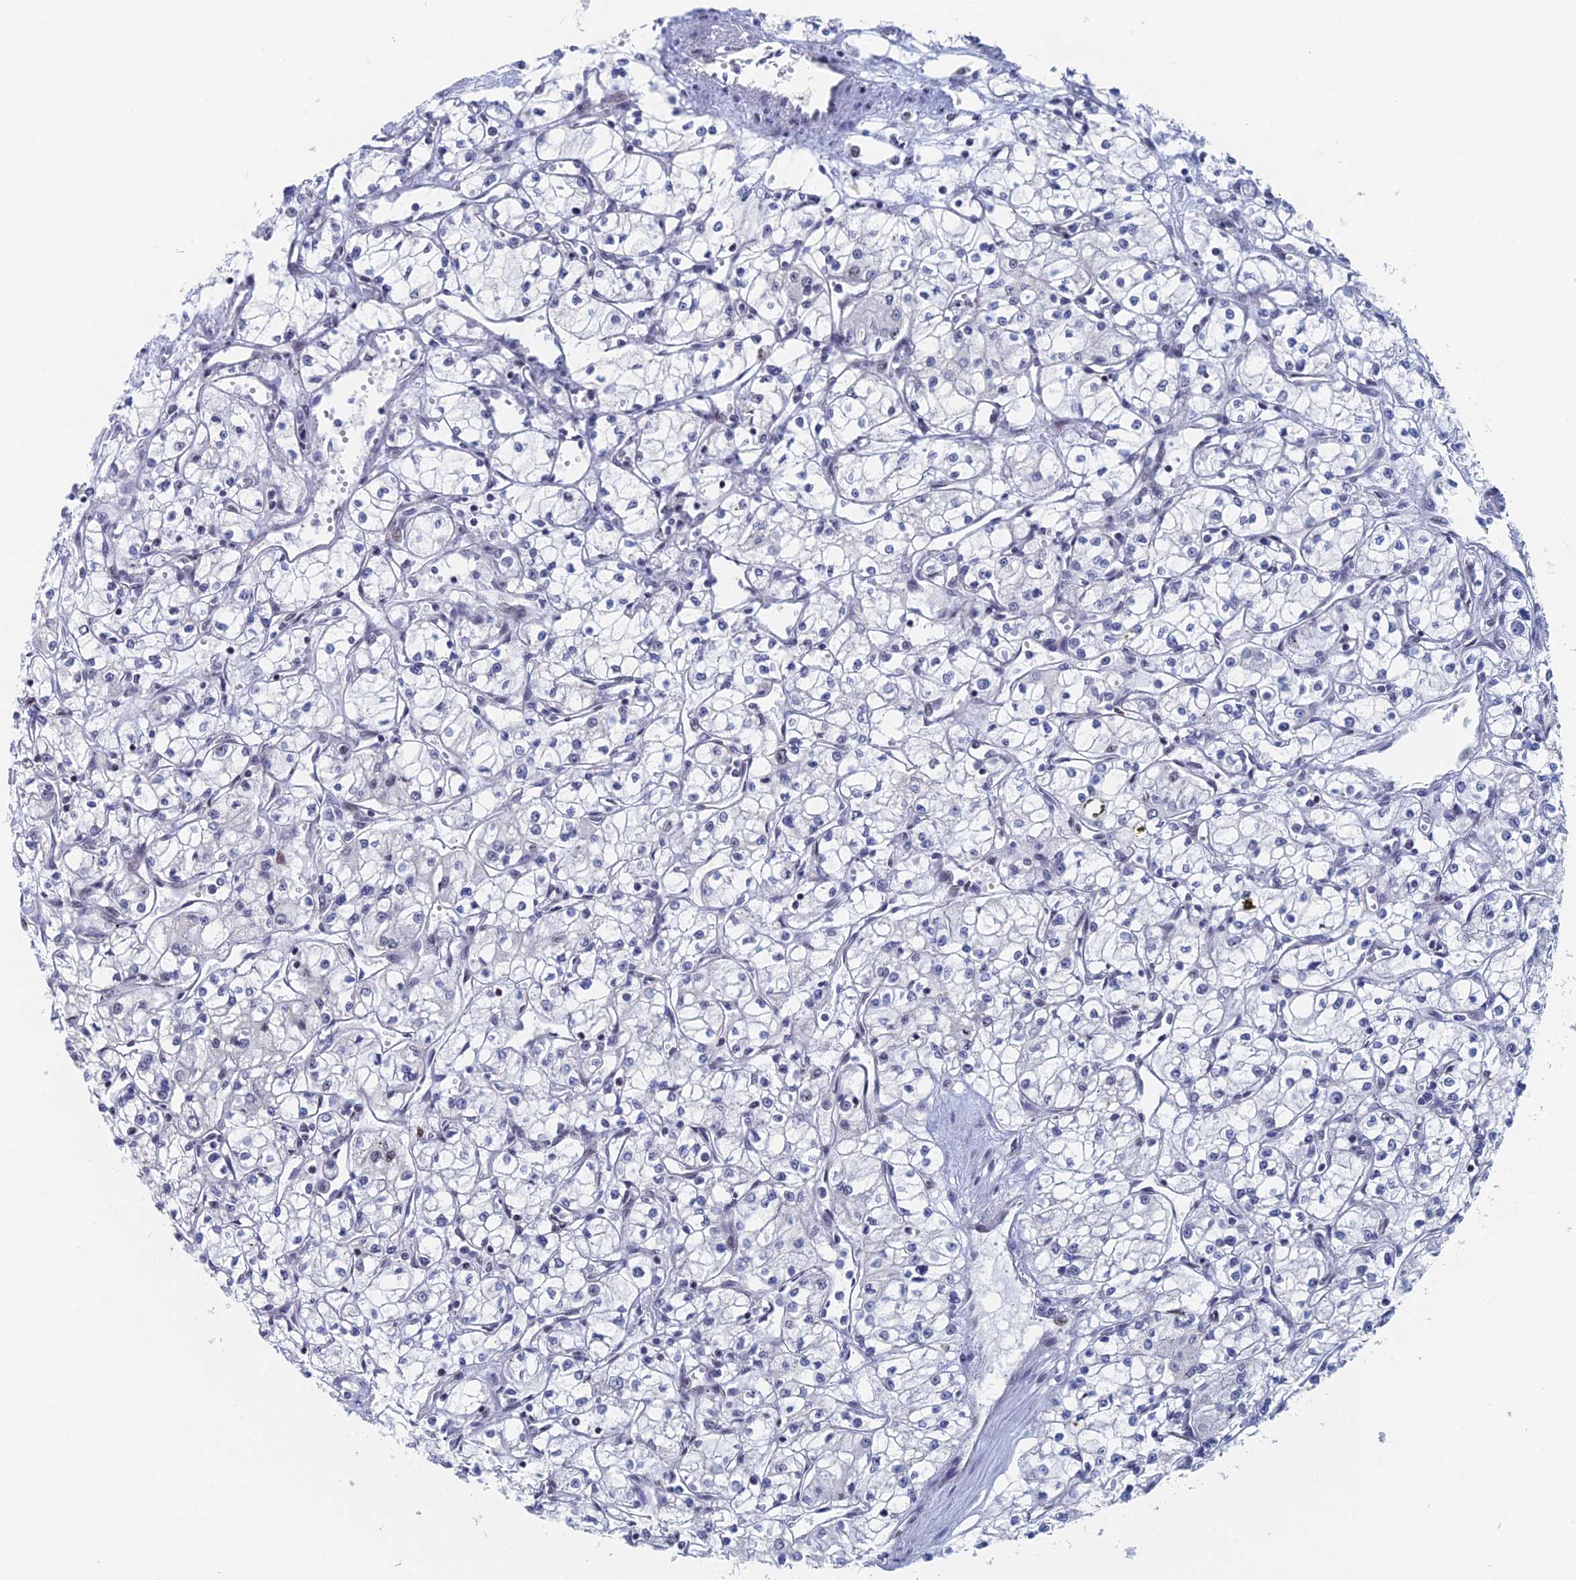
{"staining": {"intensity": "negative", "quantity": "none", "location": "none"}, "tissue": "renal cancer", "cell_type": "Tumor cells", "image_type": "cancer", "snomed": [{"axis": "morphology", "description": "Adenocarcinoma, NOS"}, {"axis": "topography", "description": "Kidney"}], "caption": "Immunohistochemistry of renal adenocarcinoma reveals no staining in tumor cells.", "gene": "GMNC", "patient": {"sex": "male", "age": 59}}